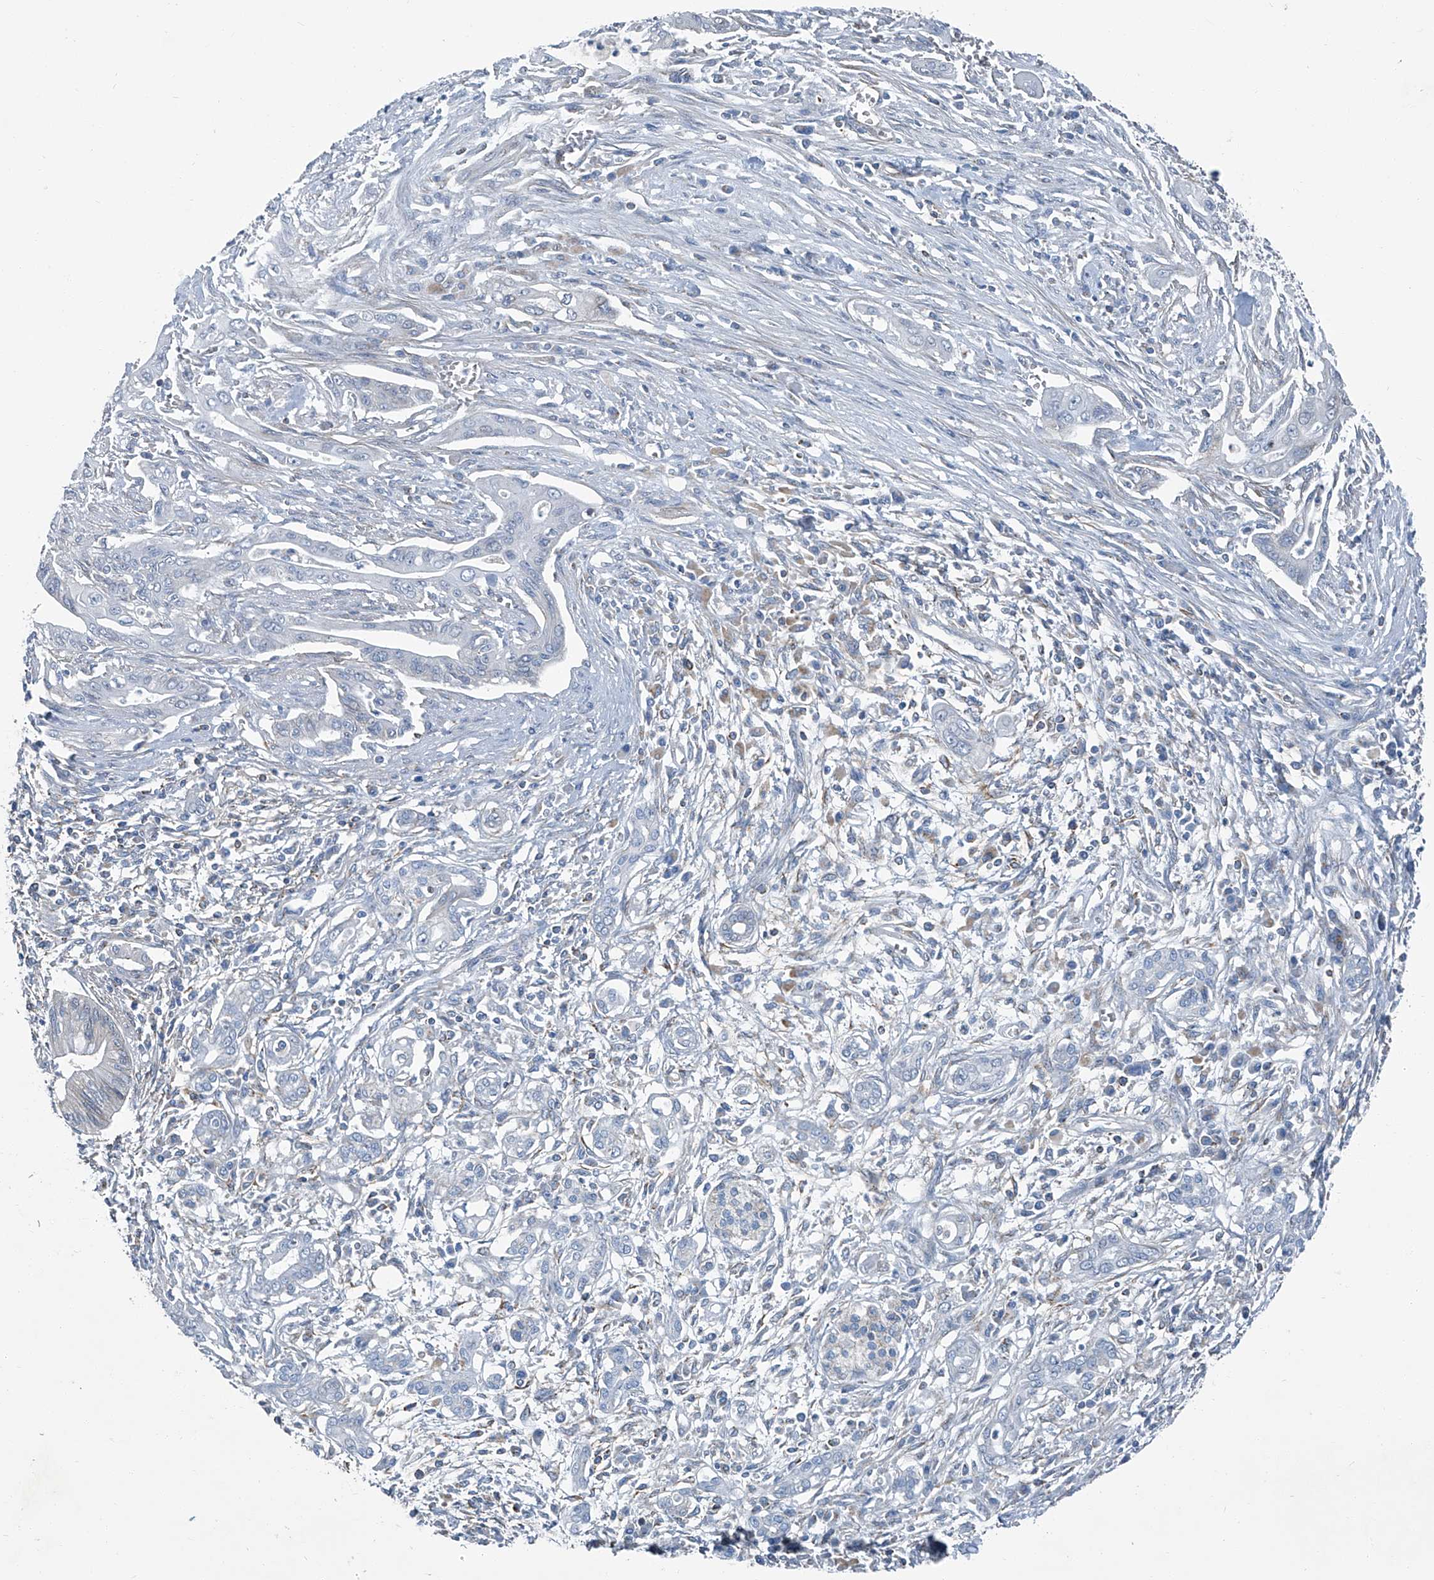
{"staining": {"intensity": "negative", "quantity": "none", "location": "none"}, "tissue": "pancreatic cancer", "cell_type": "Tumor cells", "image_type": "cancer", "snomed": [{"axis": "morphology", "description": "Adenocarcinoma, NOS"}, {"axis": "topography", "description": "Pancreas"}], "caption": "This micrograph is of pancreatic cancer stained with immunohistochemistry (IHC) to label a protein in brown with the nuclei are counter-stained blue. There is no staining in tumor cells. (Brightfield microscopy of DAB immunohistochemistry (IHC) at high magnification).", "gene": "SEPTIN7", "patient": {"sex": "male", "age": 58}}